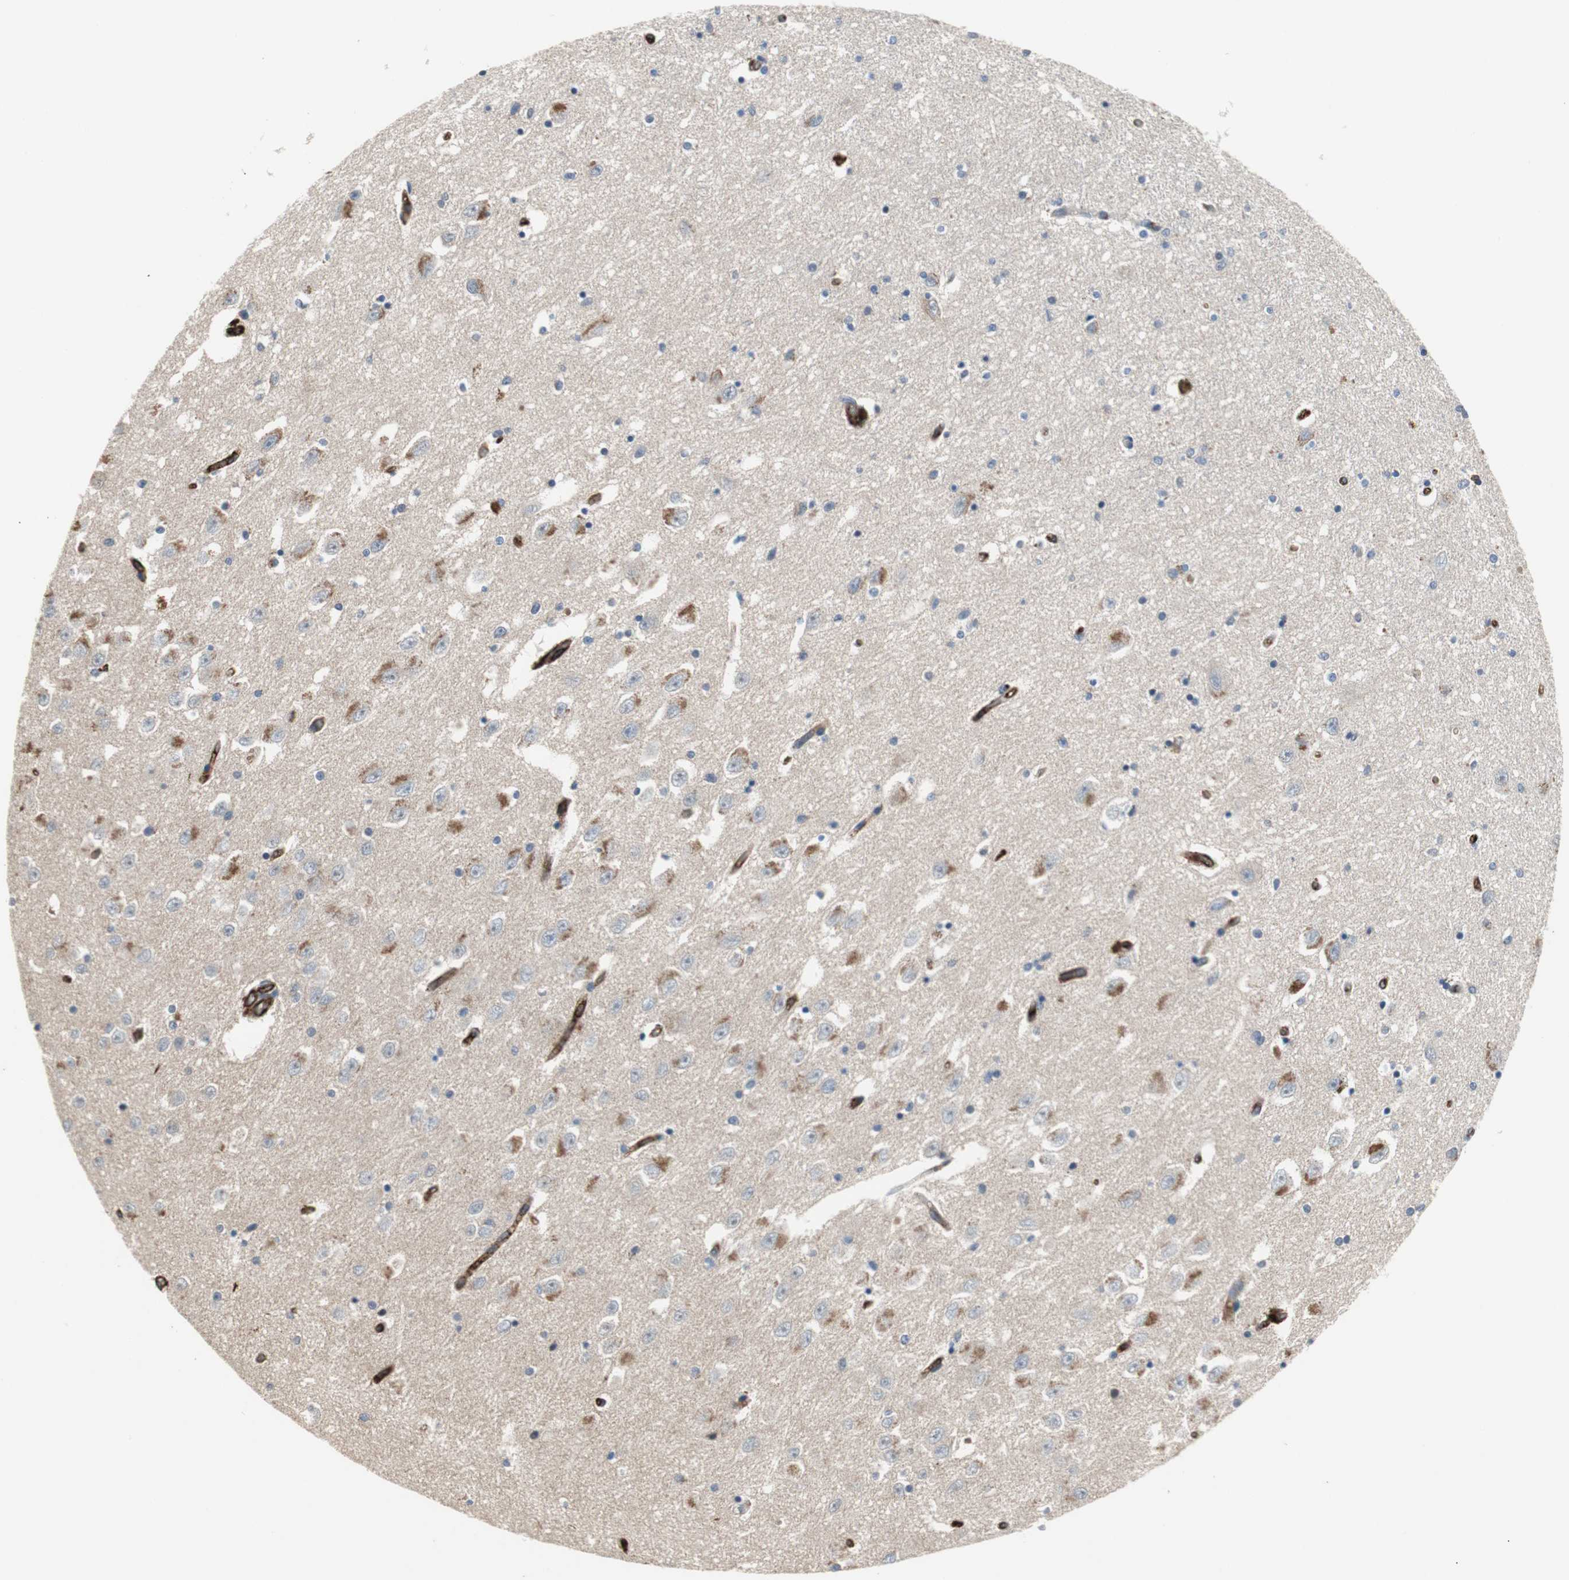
{"staining": {"intensity": "negative", "quantity": "none", "location": "none"}, "tissue": "hippocampus", "cell_type": "Glial cells", "image_type": "normal", "snomed": [{"axis": "morphology", "description": "Normal tissue, NOS"}, {"axis": "topography", "description": "Hippocampus"}], "caption": "Immunohistochemistry micrograph of benign hippocampus: hippocampus stained with DAB displays no significant protein expression in glial cells.", "gene": "ALPL", "patient": {"sex": "female", "age": 54}}